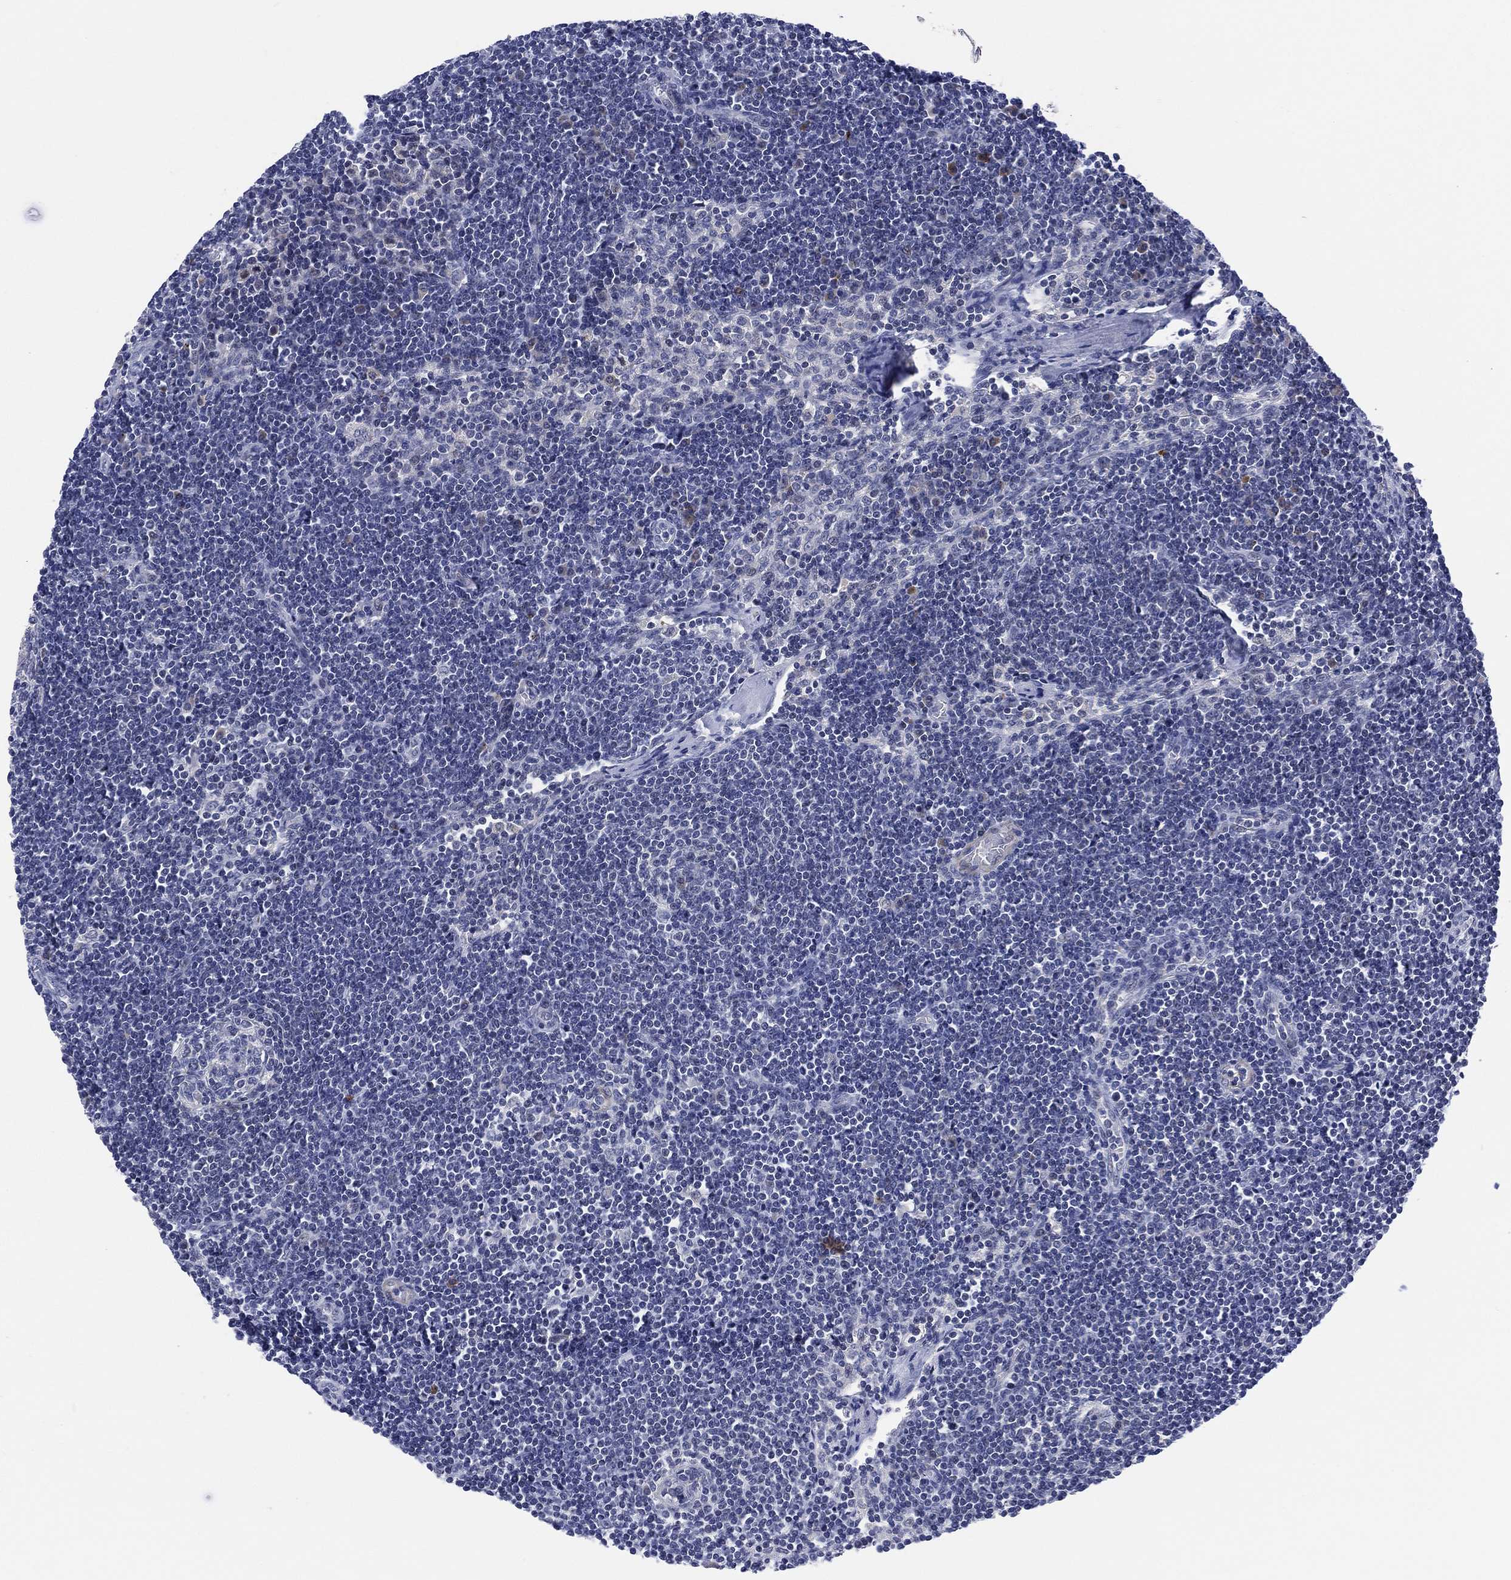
{"staining": {"intensity": "negative", "quantity": "none", "location": "none"}, "tissue": "lymph node", "cell_type": "Germinal center cells", "image_type": "normal", "snomed": [{"axis": "morphology", "description": "Normal tissue, NOS"}, {"axis": "morphology", "description": "Adenocarcinoma, NOS"}, {"axis": "topography", "description": "Lymph node"}, {"axis": "topography", "description": "Pancreas"}], "caption": "The immunohistochemistry (IHC) photomicrograph has no significant staining in germinal center cells of lymph node. (DAB immunohistochemistry with hematoxylin counter stain).", "gene": "CLIP3", "patient": {"sex": "female", "age": 58}}